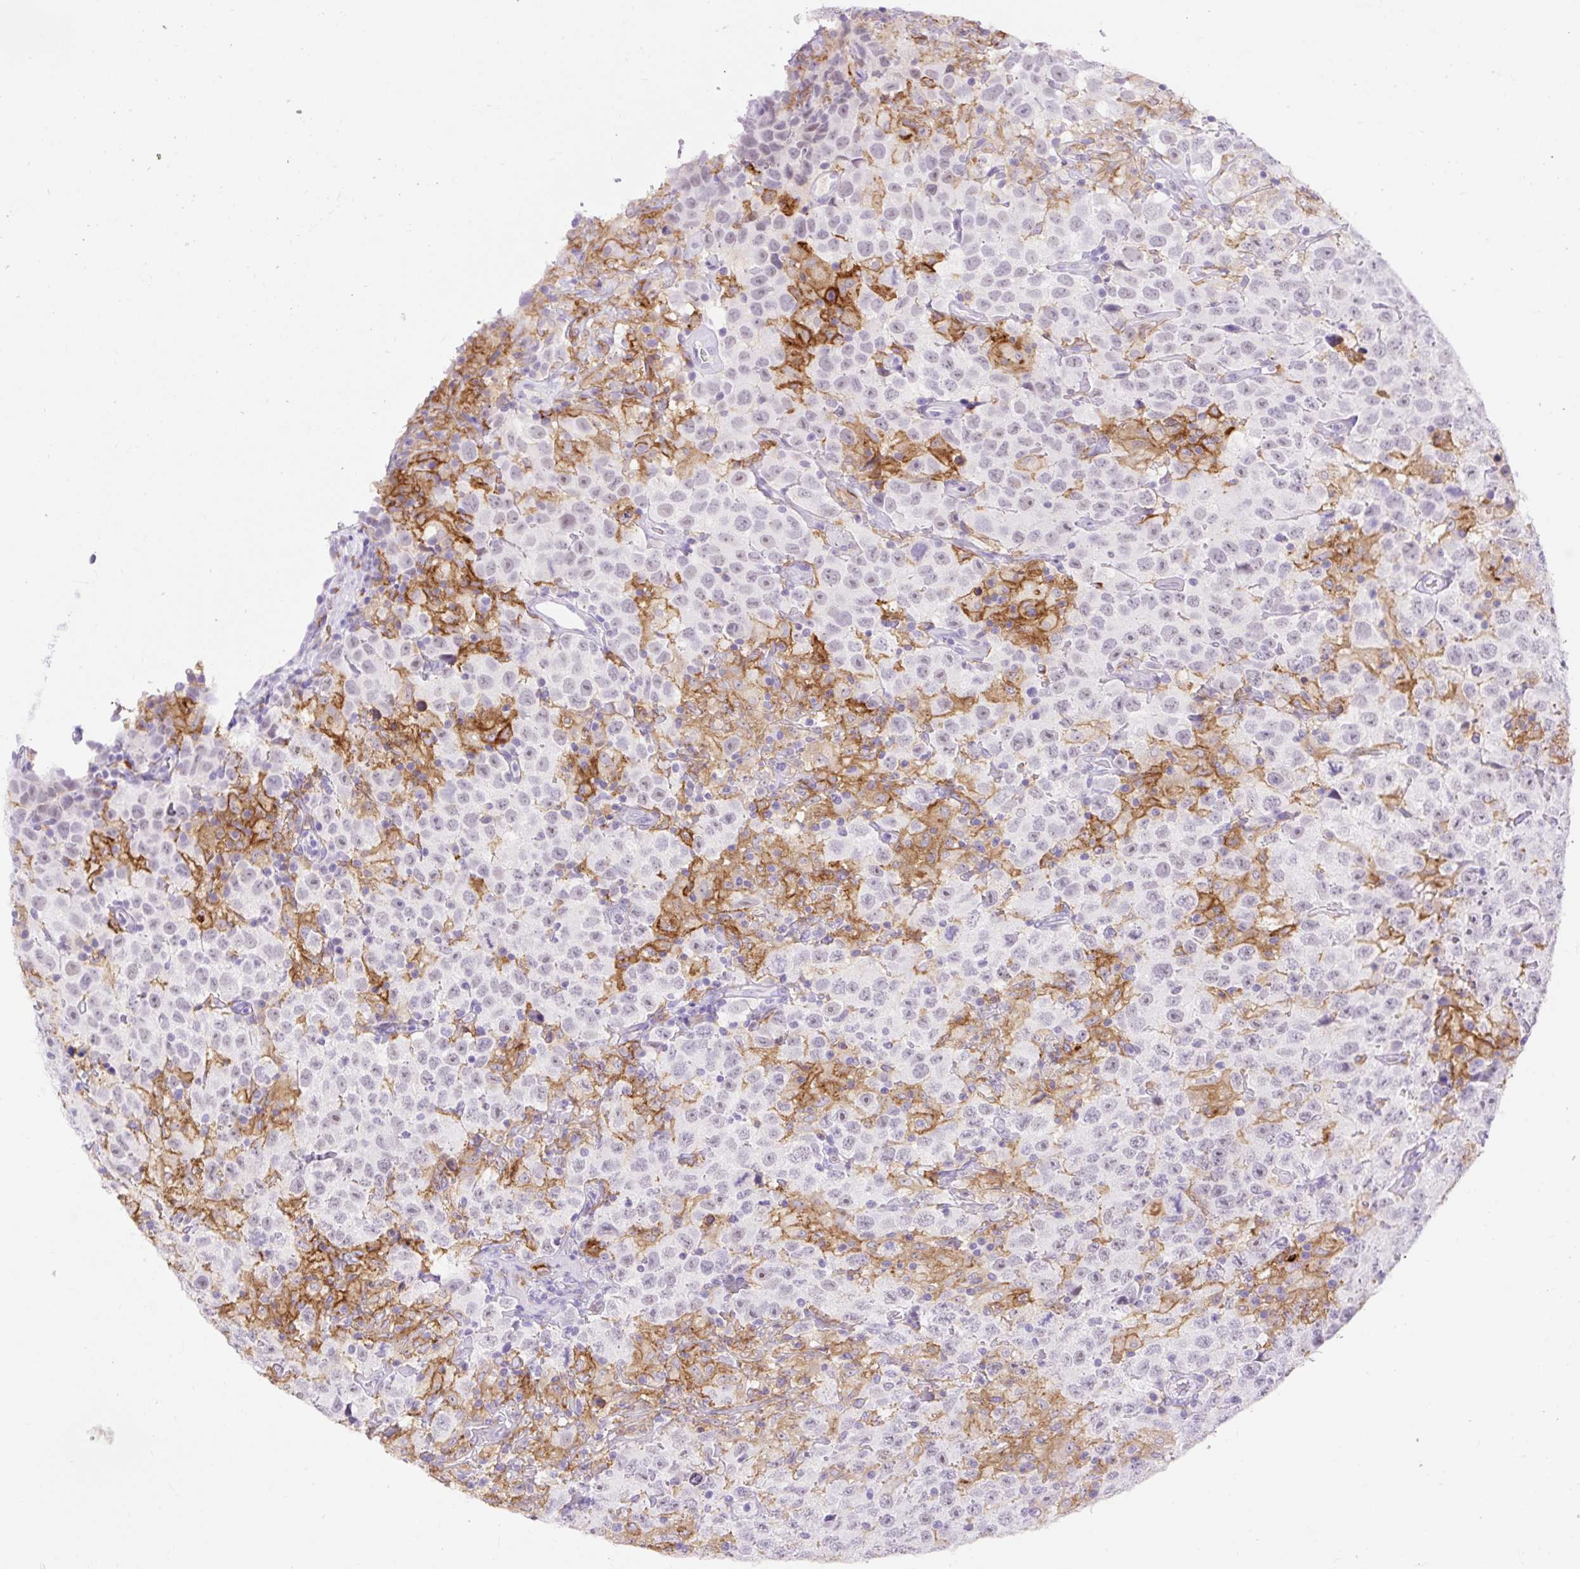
{"staining": {"intensity": "negative", "quantity": "none", "location": "none"}, "tissue": "testis cancer", "cell_type": "Tumor cells", "image_type": "cancer", "snomed": [{"axis": "morphology", "description": "Seminoma, NOS"}, {"axis": "topography", "description": "Testis"}], "caption": "This is an immunohistochemistry photomicrograph of human testis seminoma. There is no staining in tumor cells.", "gene": "SIGLEC1", "patient": {"sex": "male", "age": 41}}